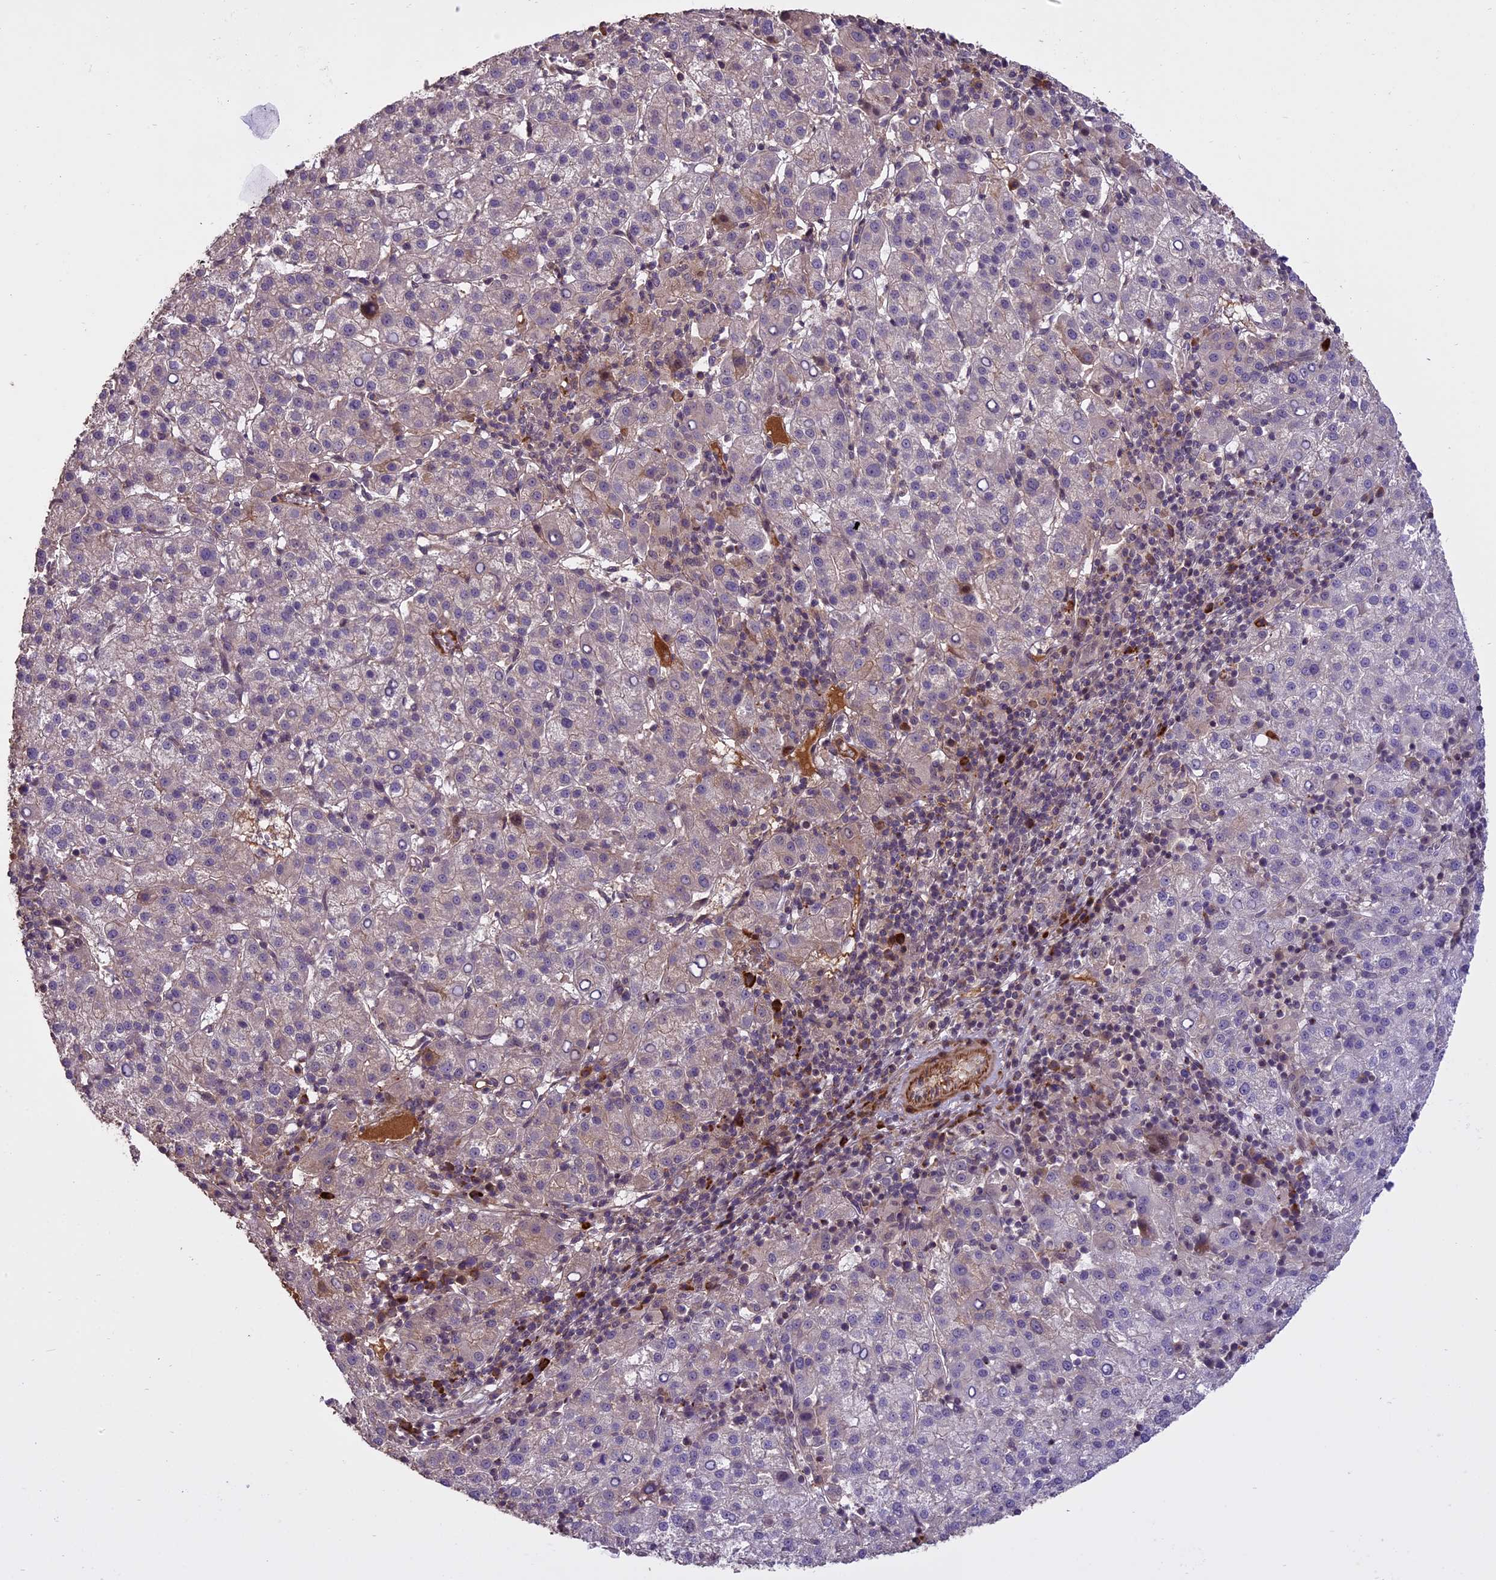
{"staining": {"intensity": "negative", "quantity": "none", "location": "none"}, "tissue": "liver cancer", "cell_type": "Tumor cells", "image_type": "cancer", "snomed": [{"axis": "morphology", "description": "Carcinoma, Hepatocellular, NOS"}, {"axis": "topography", "description": "Liver"}], "caption": "An immunohistochemistry (IHC) histopathology image of liver hepatocellular carcinoma is shown. There is no staining in tumor cells of liver hepatocellular carcinoma.", "gene": "ENHO", "patient": {"sex": "female", "age": 58}}